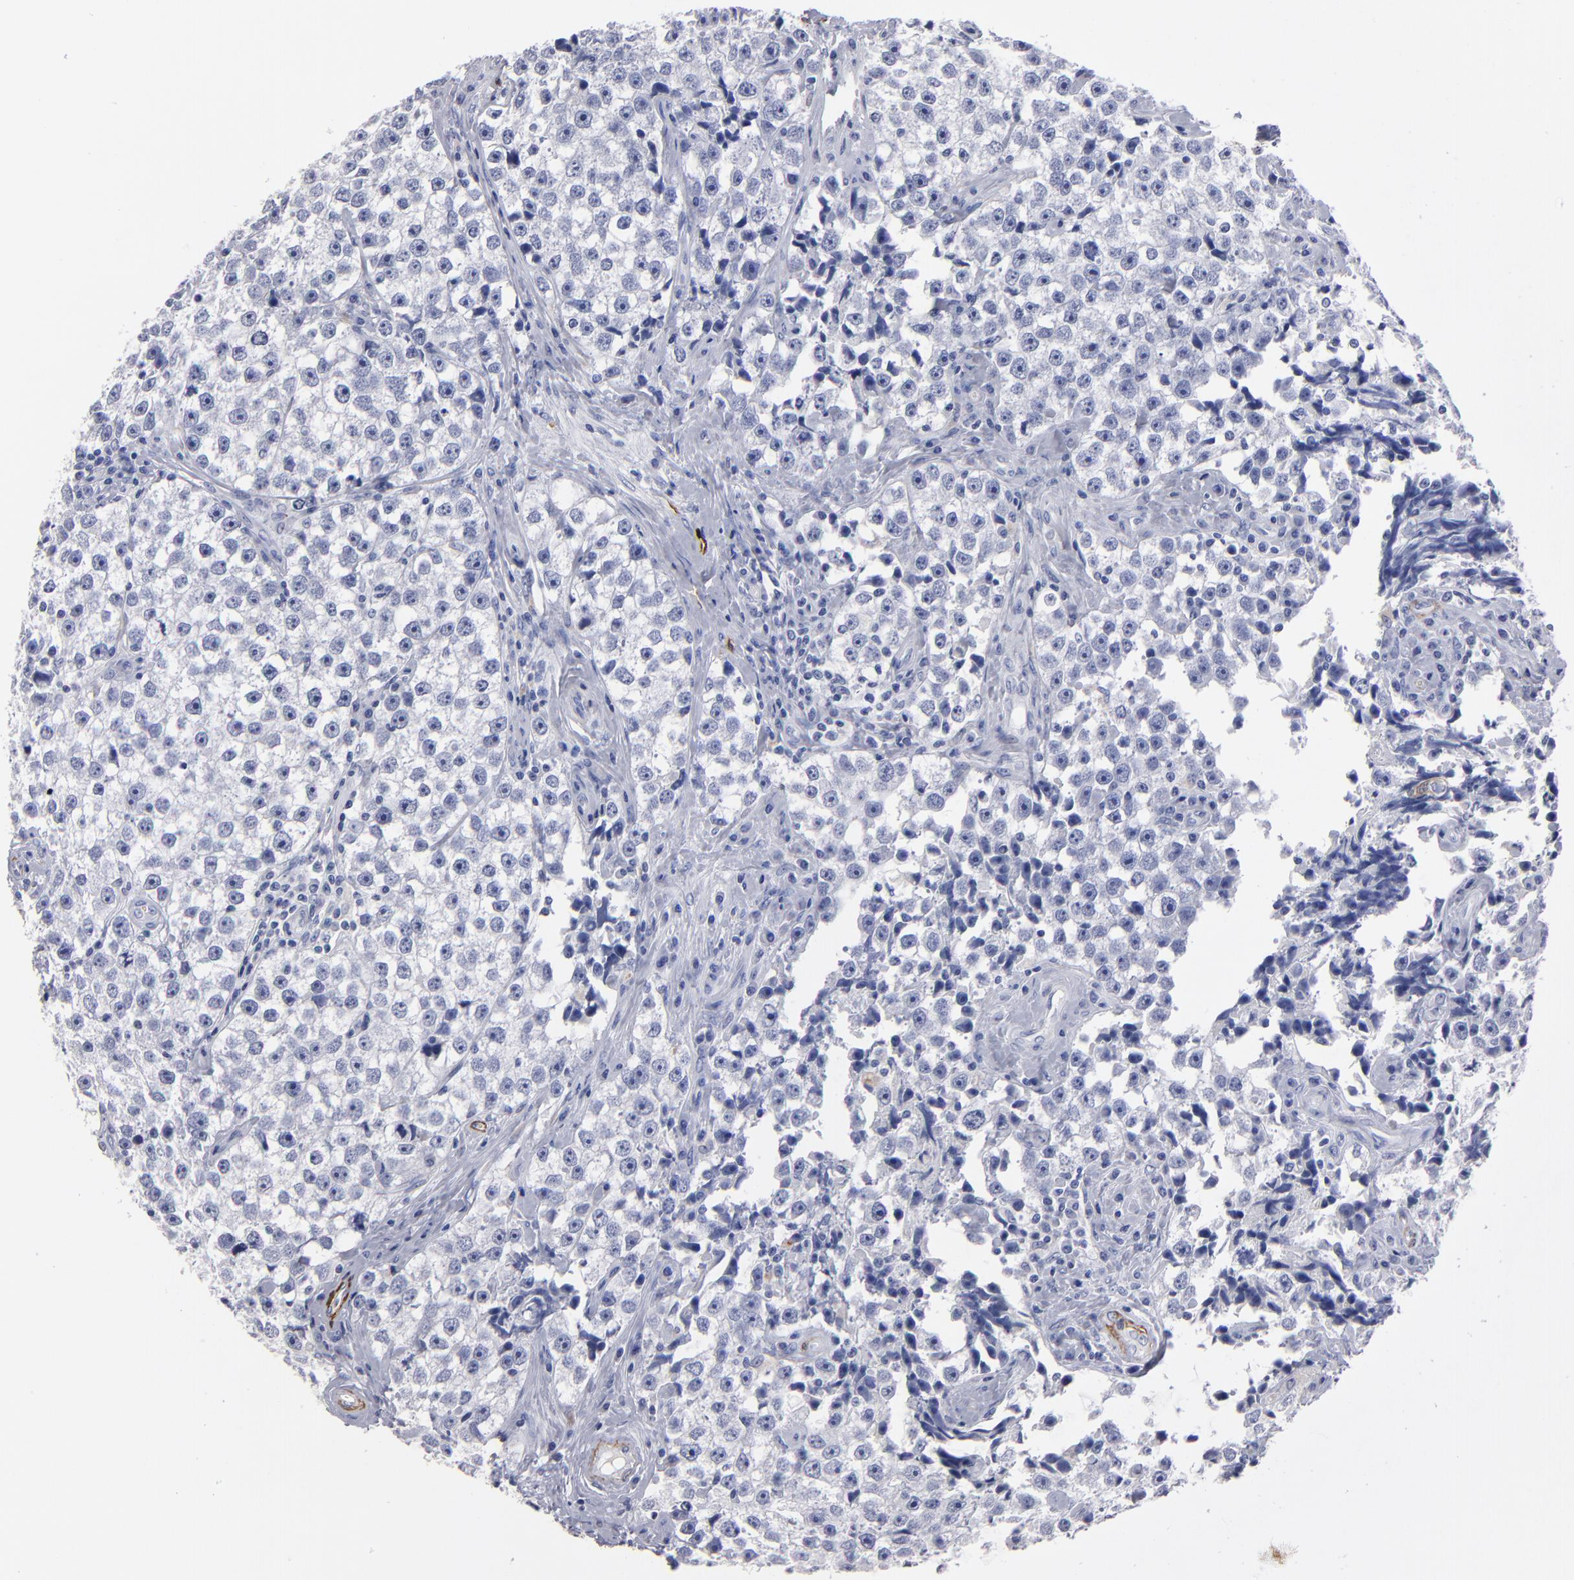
{"staining": {"intensity": "negative", "quantity": "none", "location": "none"}, "tissue": "testis cancer", "cell_type": "Tumor cells", "image_type": "cancer", "snomed": [{"axis": "morphology", "description": "Seminoma, NOS"}, {"axis": "topography", "description": "Testis"}], "caption": "Human testis cancer stained for a protein using immunohistochemistry reveals no positivity in tumor cells.", "gene": "FABP4", "patient": {"sex": "male", "age": 32}}